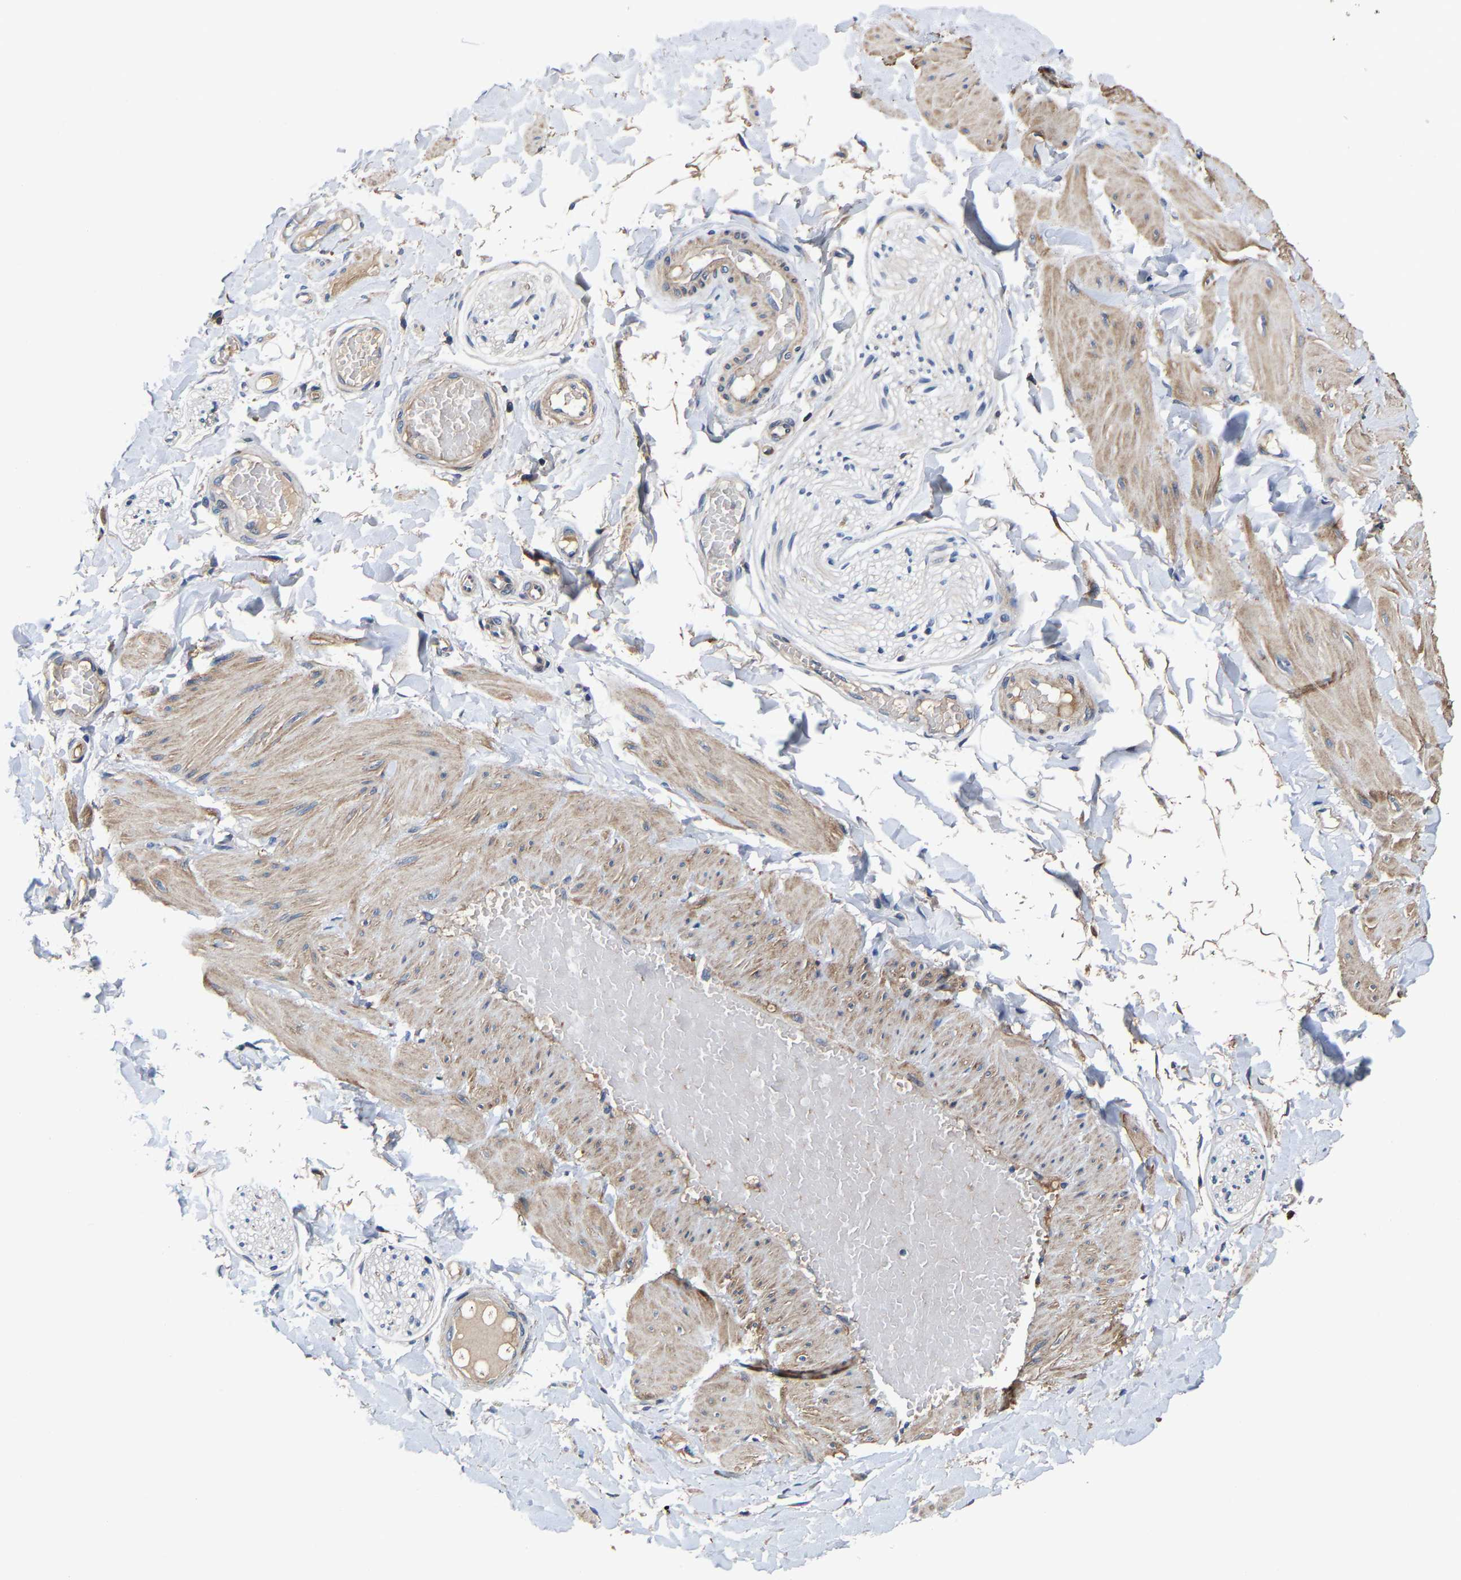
{"staining": {"intensity": "weak", "quantity": ">75%", "location": "cytoplasmic/membranous"}, "tissue": "adipose tissue", "cell_type": "Adipocytes", "image_type": "normal", "snomed": [{"axis": "morphology", "description": "Normal tissue, NOS"}, {"axis": "topography", "description": "Adipose tissue"}, {"axis": "topography", "description": "Vascular tissue"}, {"axis": "topography", "description": "Peripheral nerve tissue"}], "caption": "Adipose tissue stained with DAB (3,3'-diaminobenzidine) immunohistochemistry (IHC) displays low levels of weak cytoplasmic/membranous positivity in approximately >75% of adipocytes. (IHC, brightfield microscopy, high magnification).", "gene": "SLC12A2", "patient": {"sex": "male", "age": 25}}